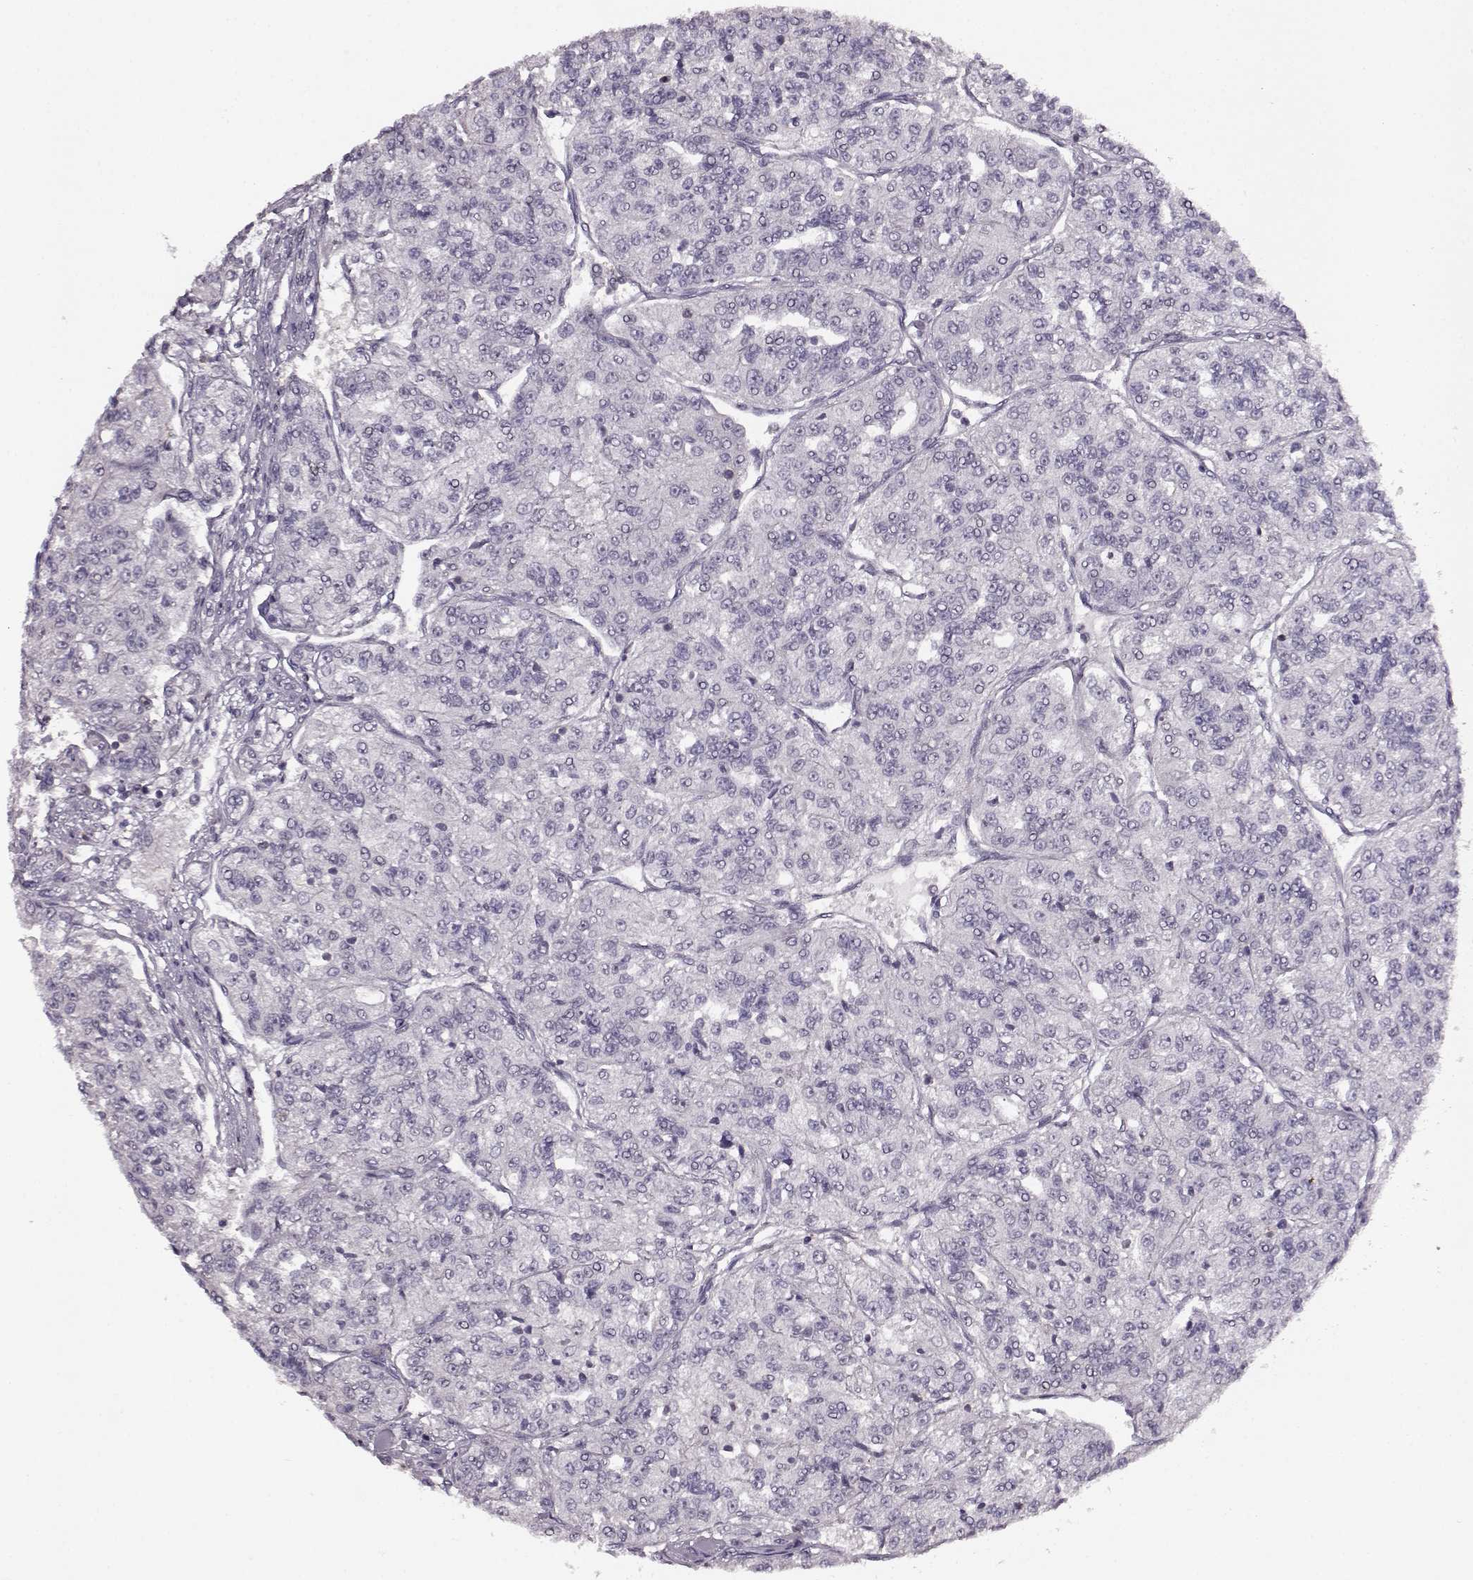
{"staining": {"intensity": "negative", "quantity": "none", "location": "none"}, "tissue": "renal cancer", "cell_type": "Tumor cells", "image_type": "cancer", "snomed": [{"axis": "morphology", "description": "Adenocarcinoma, NOS"}, {"axis": "topography", "description": "Kidney"}], "caption": "High magnification brightfield microscopy of adenocarcinoma (renal) stained with DAB (brown) and counterstained with hematoxylin (blue): tumor cells show no significant staining.", "gene": "RP1L1", "patient": {"sex": "female", "age": 63}}